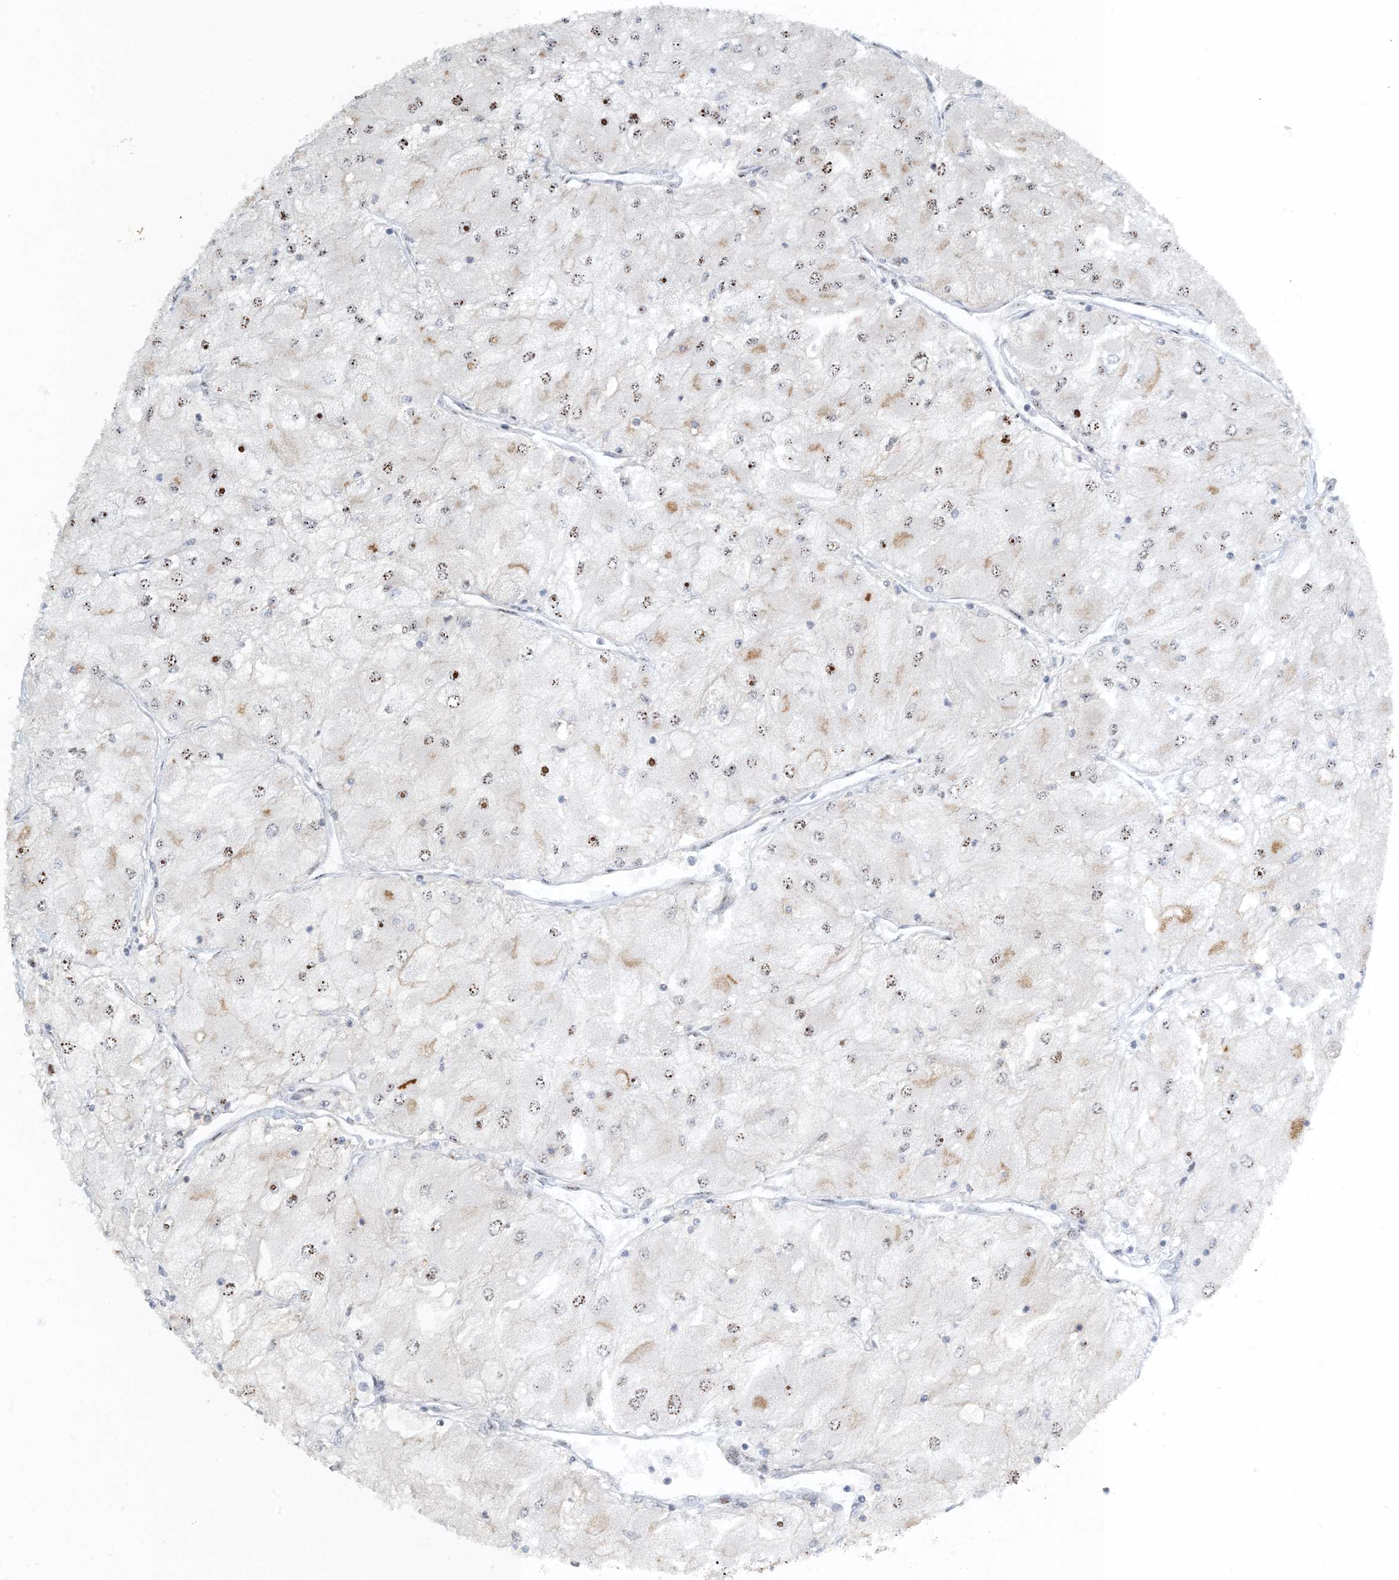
{"staining": {"intensity": "weak", "quantity": ">75%", "location": "nuclear"}, "tissue": "renal cancer", "cell_type": "Tumor cells", "image_type": "cancer", "snomed": [{"axis": "morphology", "description": "Adenocarcinoma, NOS"}, {"axis": "topography", "description": "Kidney"}], "caption": "Immunohistochemical staining of human renal cancer shows weak nuclear protein staining in approximately >75% of tumor cells. Immunohistochemistry stains the protein of interest in brown and the nuclei are stained blue.", "gene": "MBD1", "patient": {"sex": "male", "age": 80}}